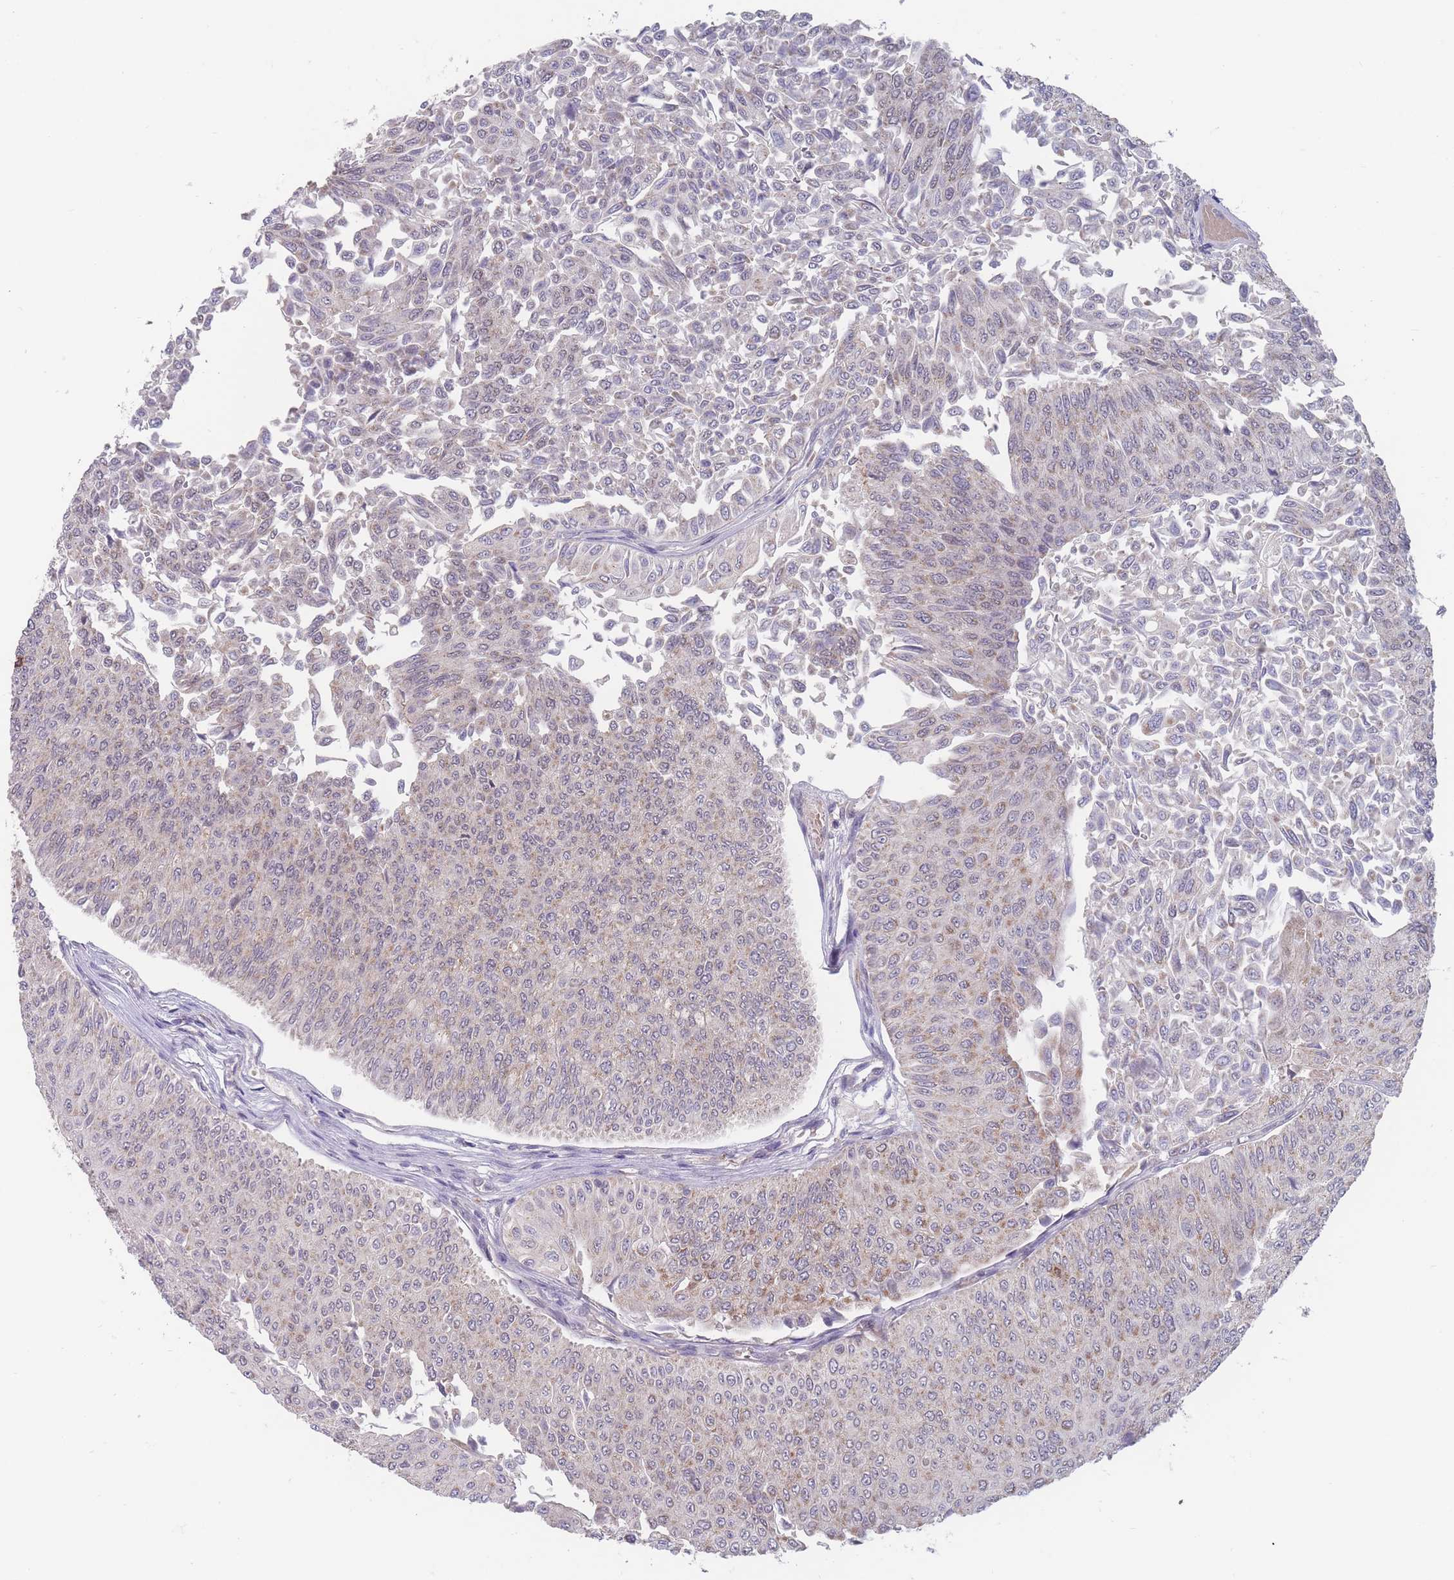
{"staining": {"intensity": "moderate", "quantity": "25%-75%", "location": "cytoplasmic/membranous,nuclear"}, "tissue": "urothelial cancer", "cell_type": "Tumor cells", "image_type": "cancer", "snomed": [{"axis": "morphology", "description": "Urothelial carcinoma, NOS"}, {"axis": "topography", "description": "Urinary bladder"}], "caption": "Immunohistochemical staining of urothelial cancer demonstrates medium levels of moderate cytoplasmic/membranous and nuclear expression in about 25%-75% of tumor cells. (brown staining indicates protein expression, while blue staining denotes nuclei).", "gene": "PEX7", "patient": {"sex": "male", "age": 59}}